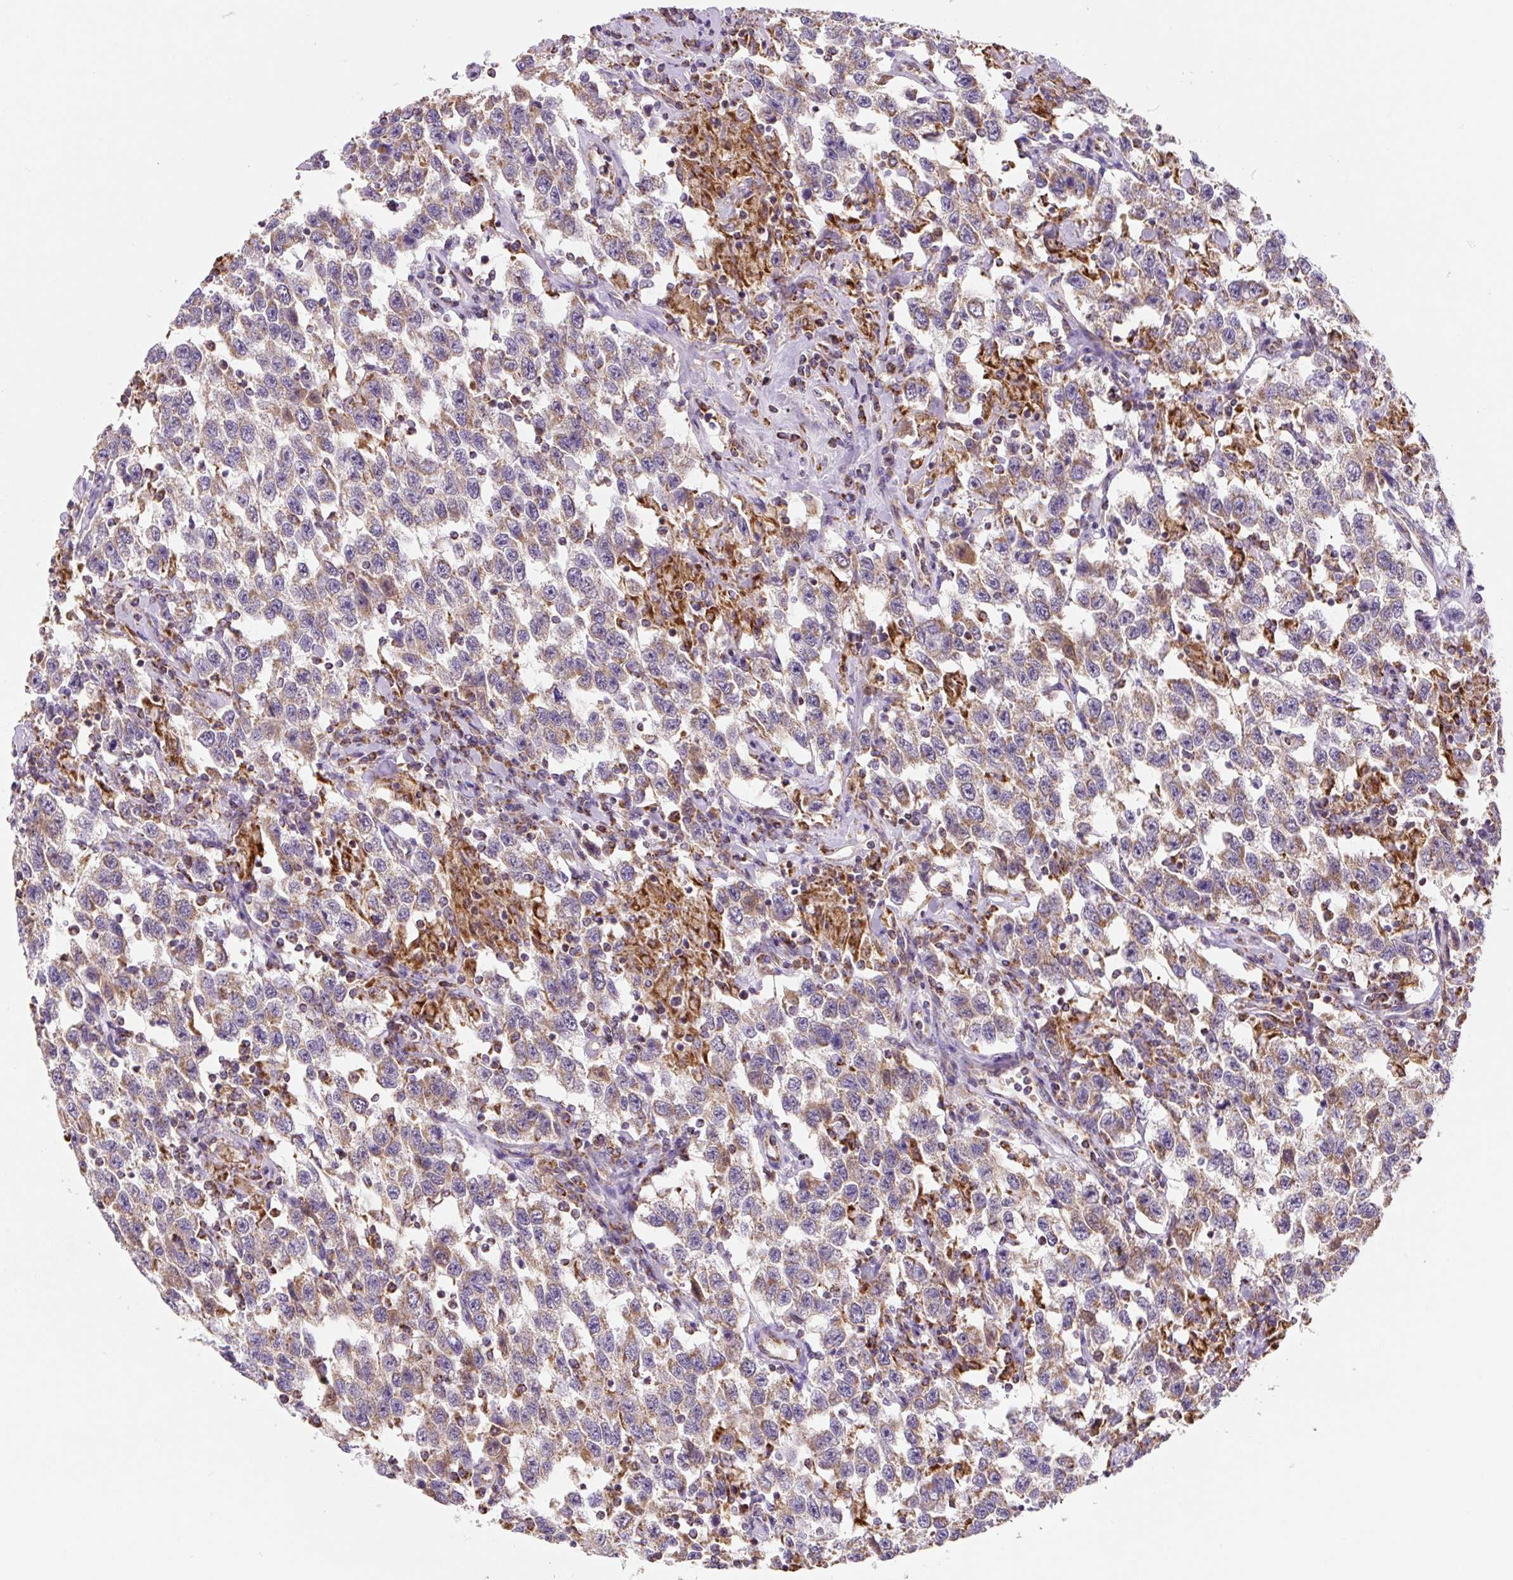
{"staining": {"intensity": "moderate", "quantity": ">75%", "location": "cytoplasmic/membranous"}, "tissue": "testis cancer", "cell_type": "Tumor cells", "image_type": "cancer", "snomed": [{"axis": "morphology", "description": "Seminoma, NOS"}, {"axis": "topography", "description": "Testis"}], "caption": "Seminoma (testis) stained with DAB (3,3'-diaminobenzidine) immunohistochemistry (IHC) displays medium levels of moderate cytoplasmic/membranous staining in about >75% of tumor cells. Using DAB (3,3'-diaminobenzidine) (brown) and hematoxylin (blue) stains, captured at high magnification using brightfield microscopy.", "gene": "MT-CO2", "patient": {"sex": "male", "age": 41}}